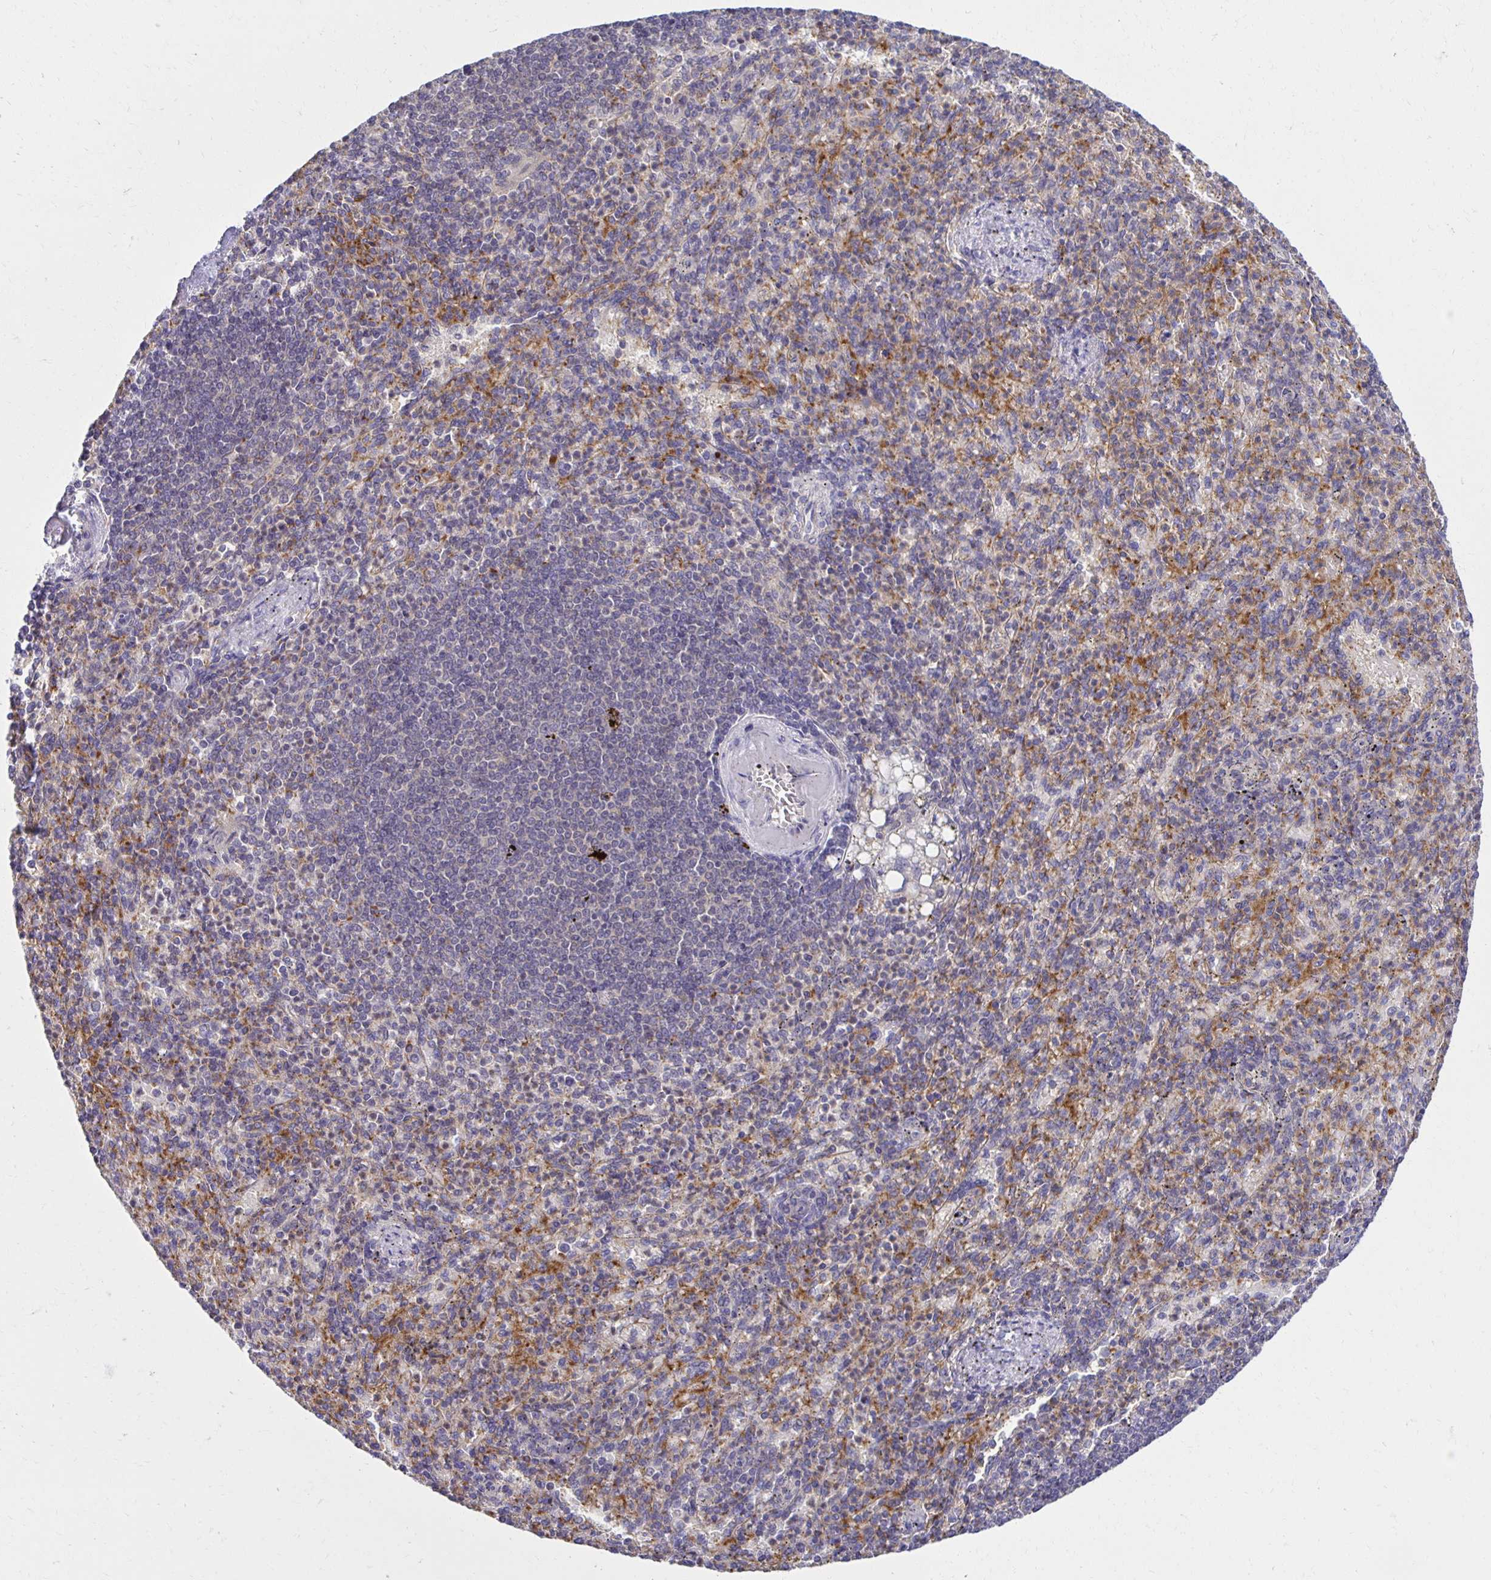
{"staining": {"intensity": "negative", "quantity": "none", "location": "none"}, "tissue": "spleen", "cell_type": "Cells in red pulp", "image_type": "normal", "snomed": [{"axis": "morphology", "description": "Normal tissue, NOS"}, {"axis": "topography", "description": "Spleen"}], "caption": "This is an immunohistochemistry photomicrograph of unremarkable human spleen. There is no positivity in cells in red pulp.", "gene": "MIEN1", "patient": {"sex": "female", "age": 74}}